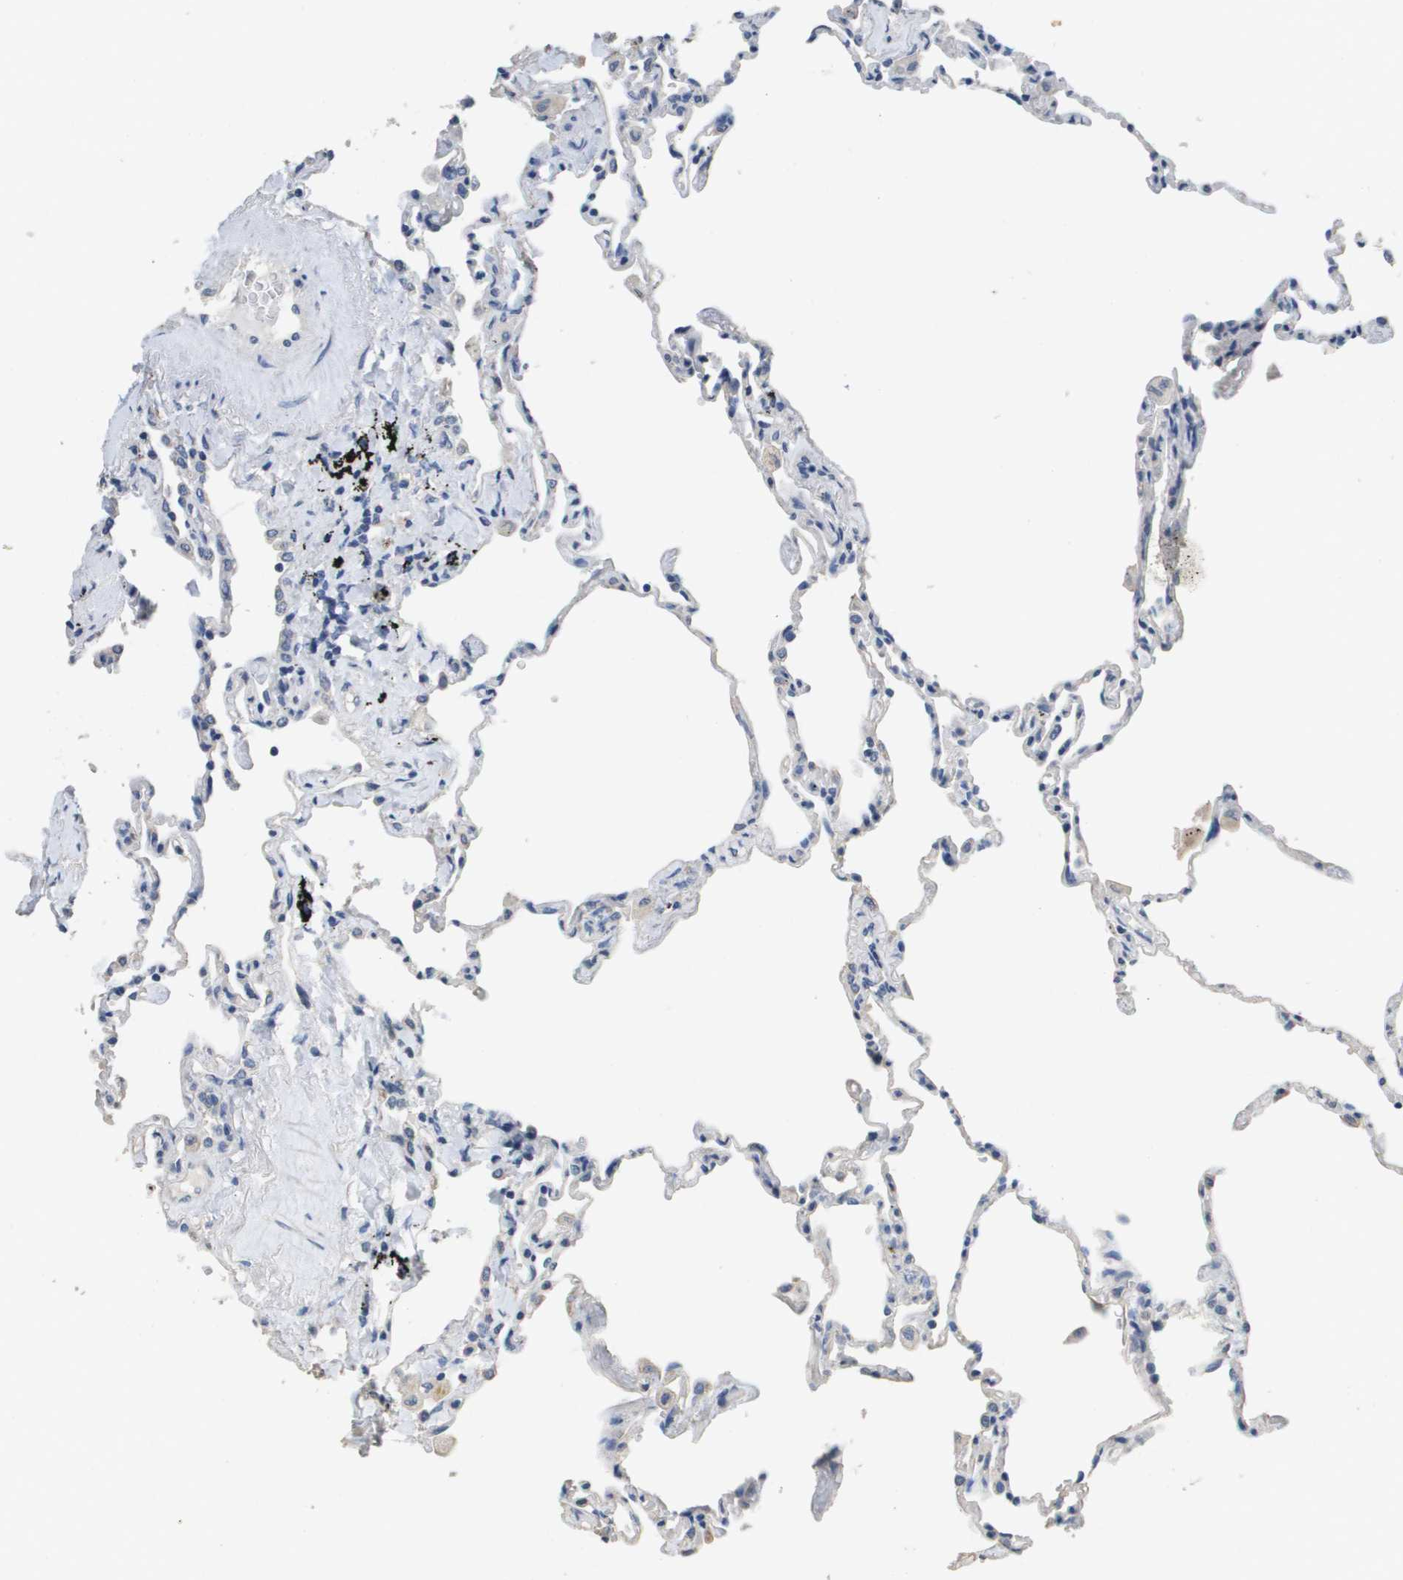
{"staining": {"intensity": "negative", "quantity": "none", "location": "none"}, "tissue": "lung", "cell_type": "Alveolar cells", "image_type": "normal", "snomed": [{"axis": "morphology", "description": "Normal tissue, NOS"}, {"axis": "topography", "description": "Lung"}], "caption": "Protein analysis of normal lung displays no significant positivity in alveolar cells.", "gene": "MT3", "patient": {"sex": "male", "age": 59}}